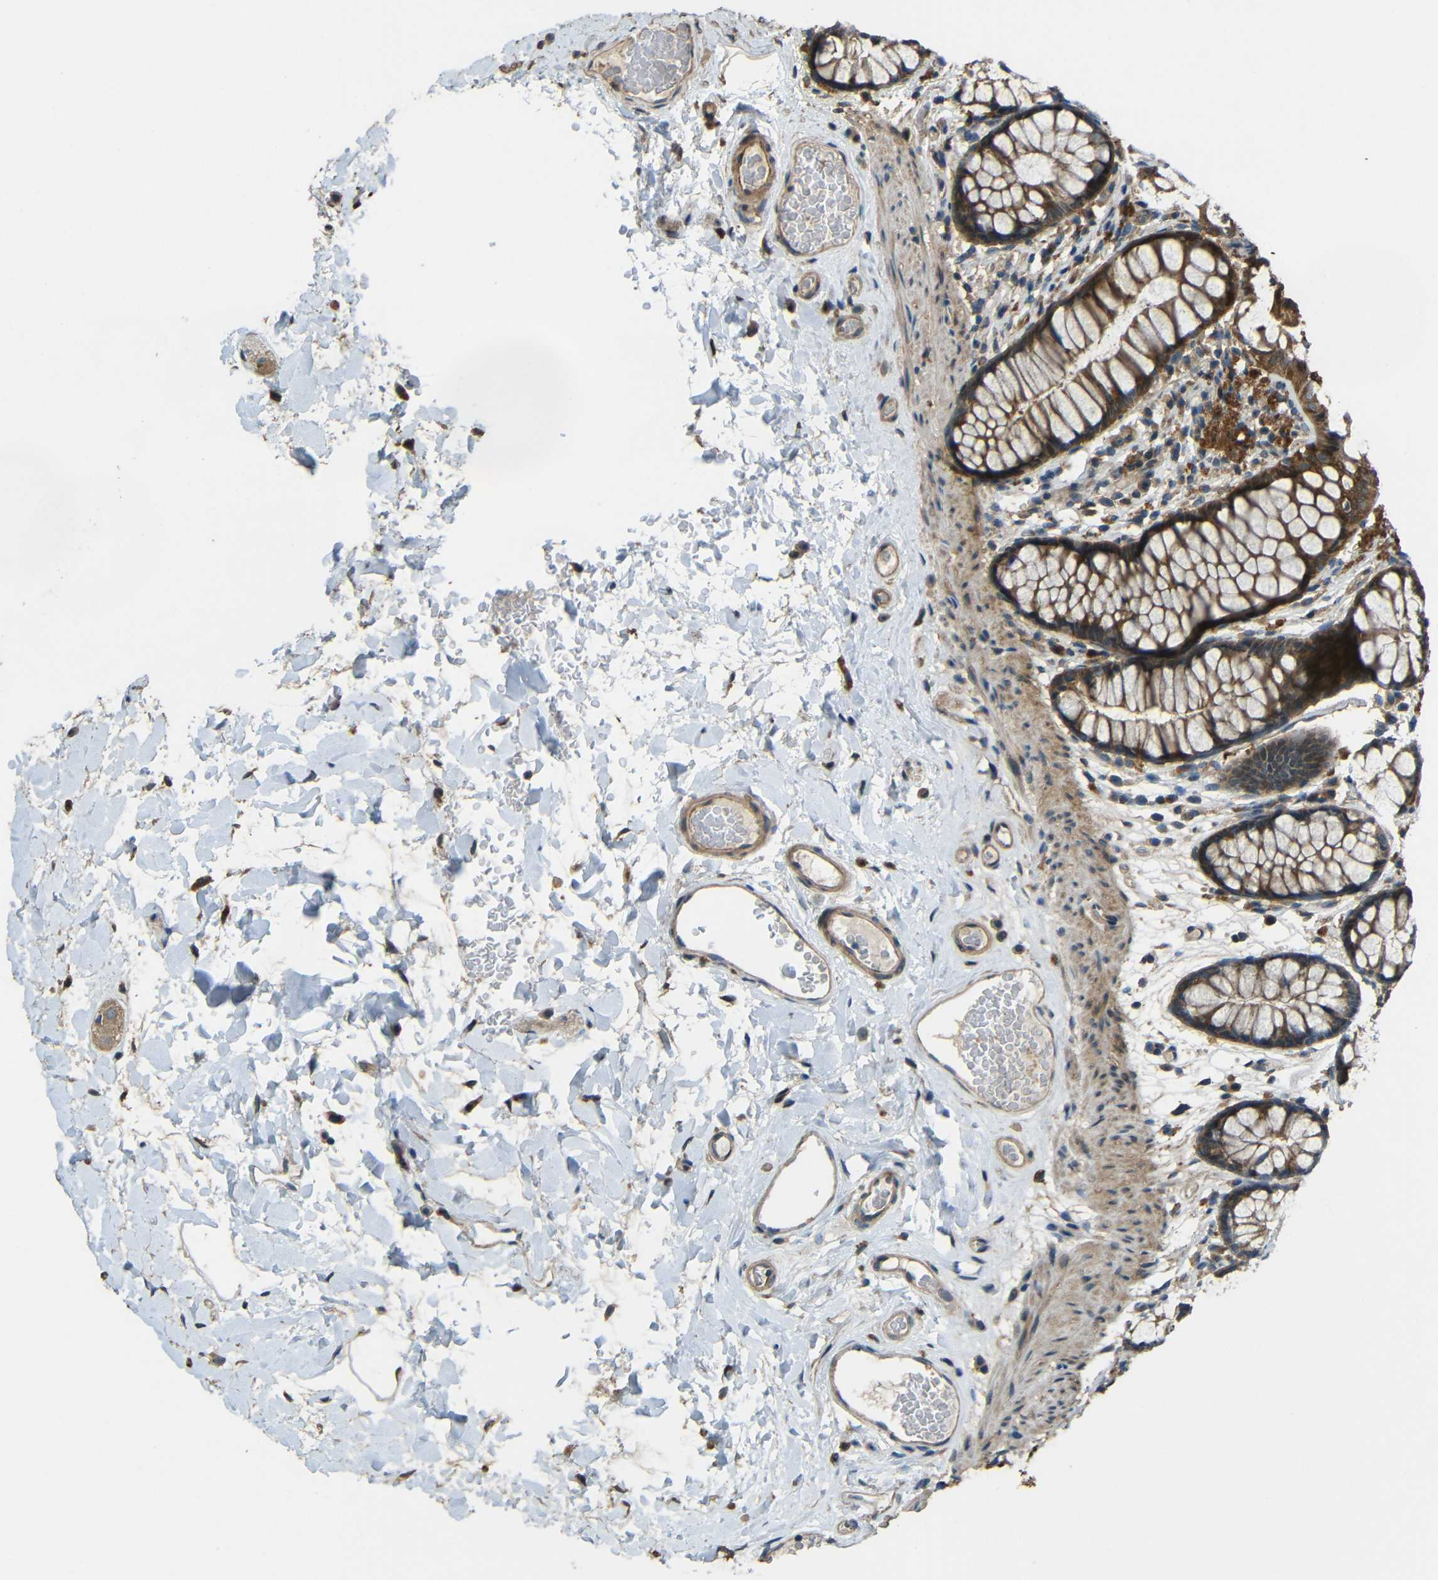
{"staining": {"intensity": "weak", "quantity": ">75%", "location": "cytoplasmic/membranous"}, "tissue": "colon", "cell_type": "Endothelial cells", "image_type": "normal", "snomed": [{"axis": "morphology", "description": "Normal tissue, NOS"}, {"axis": "topography", "description": "Colon"}], "caption": "Protein expression analysis of benign colon demonstrates weak cytoplasmic/membranous expression in about >75% of endothelial cells.", "gene": "ACACA", "patient": {"sex": "female", "age": 55}}